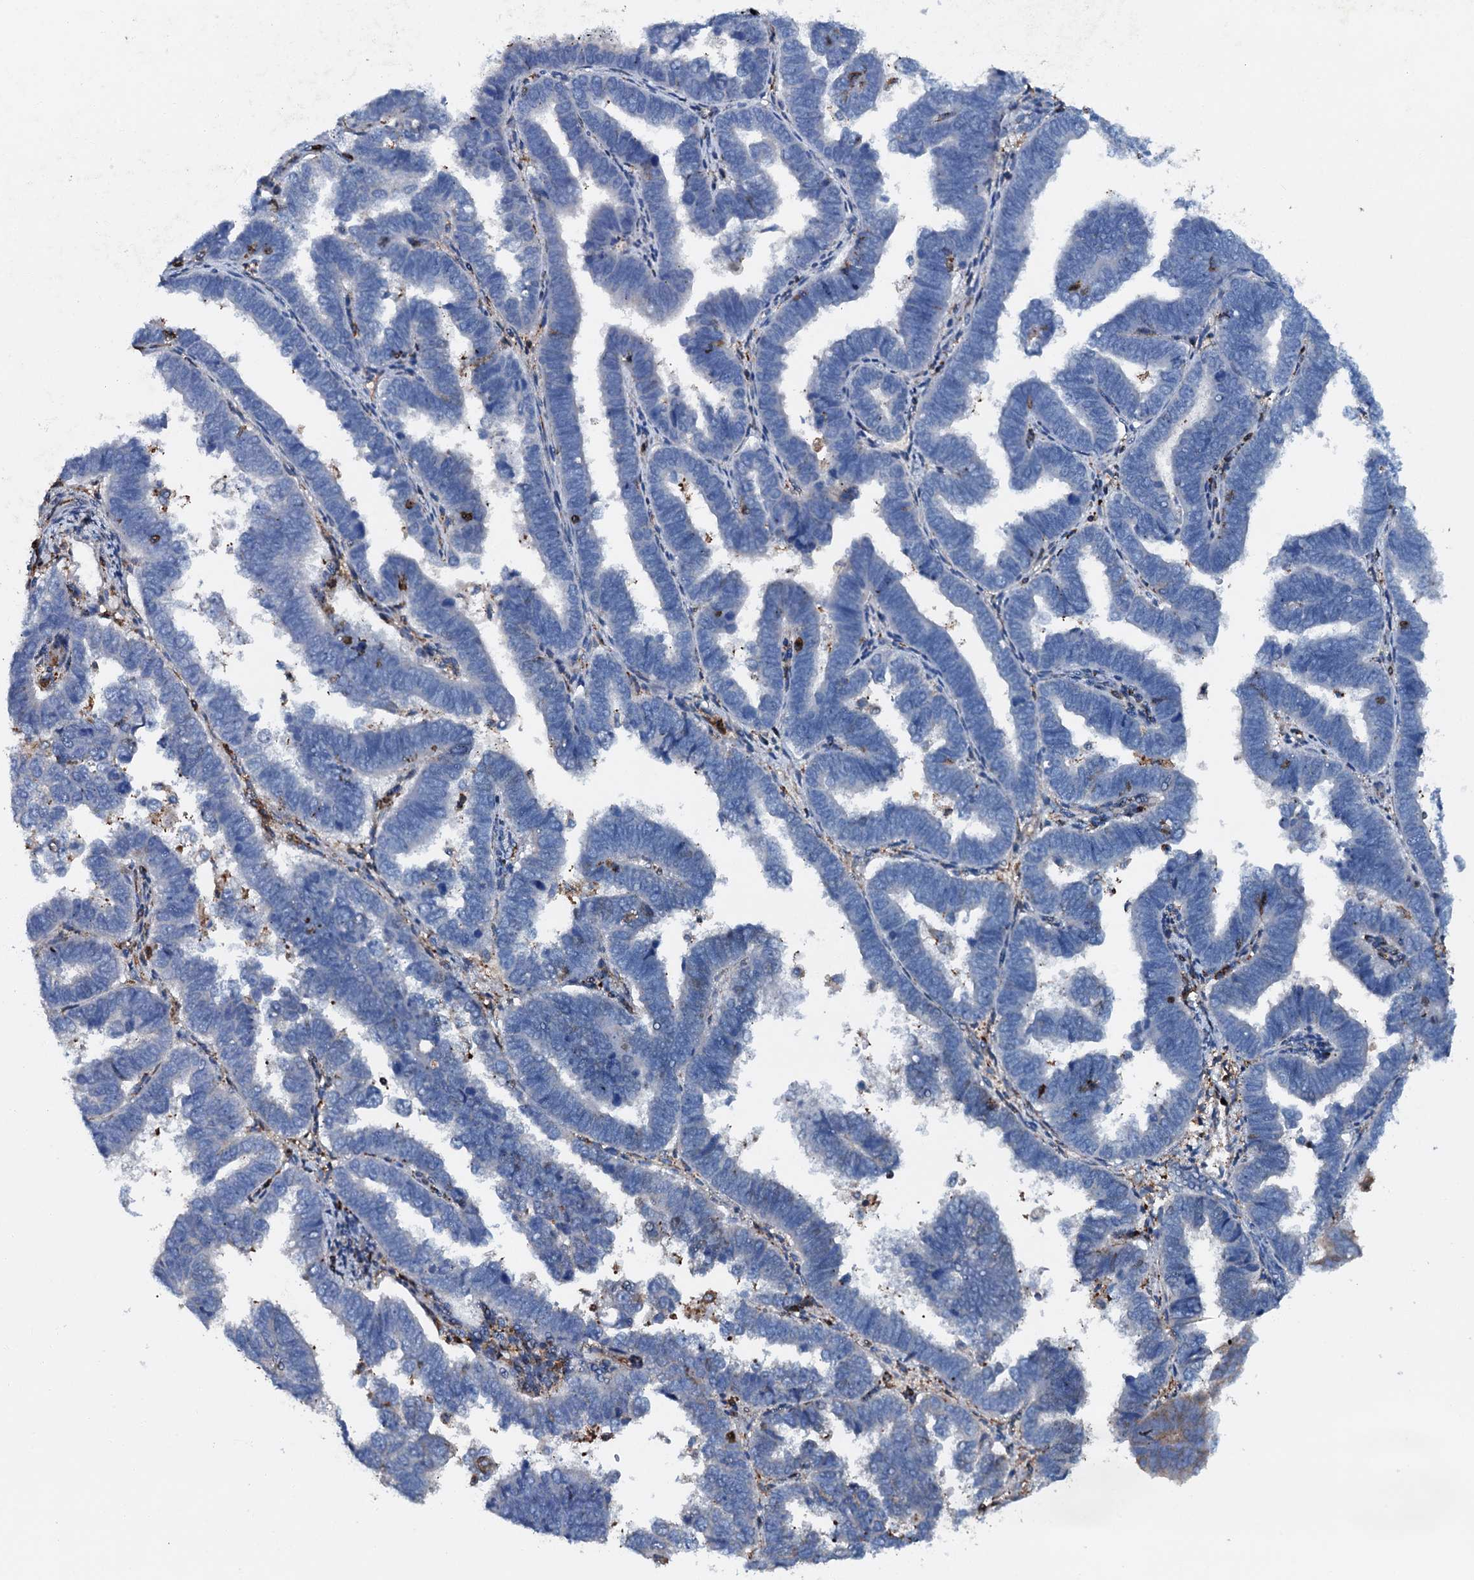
{"staining": {"intensity": "negative", "quantity": "none", "location": "none"}, "tissue": "endometrial cancer", "cell_type": "Tumor cells", "image_type": "cancer", "snomed": [{"axis": "morphology", "description": "Adenocarcinoma, NOS"}, {"axis": "topography", "description": "Endometrium"}], "caption": "This is a image of IHC staining of endometrial cancer, which shows no staining in tumor cells.", "gene": "MS4A4E", "patient": {"sex": "female", "age": 75}}